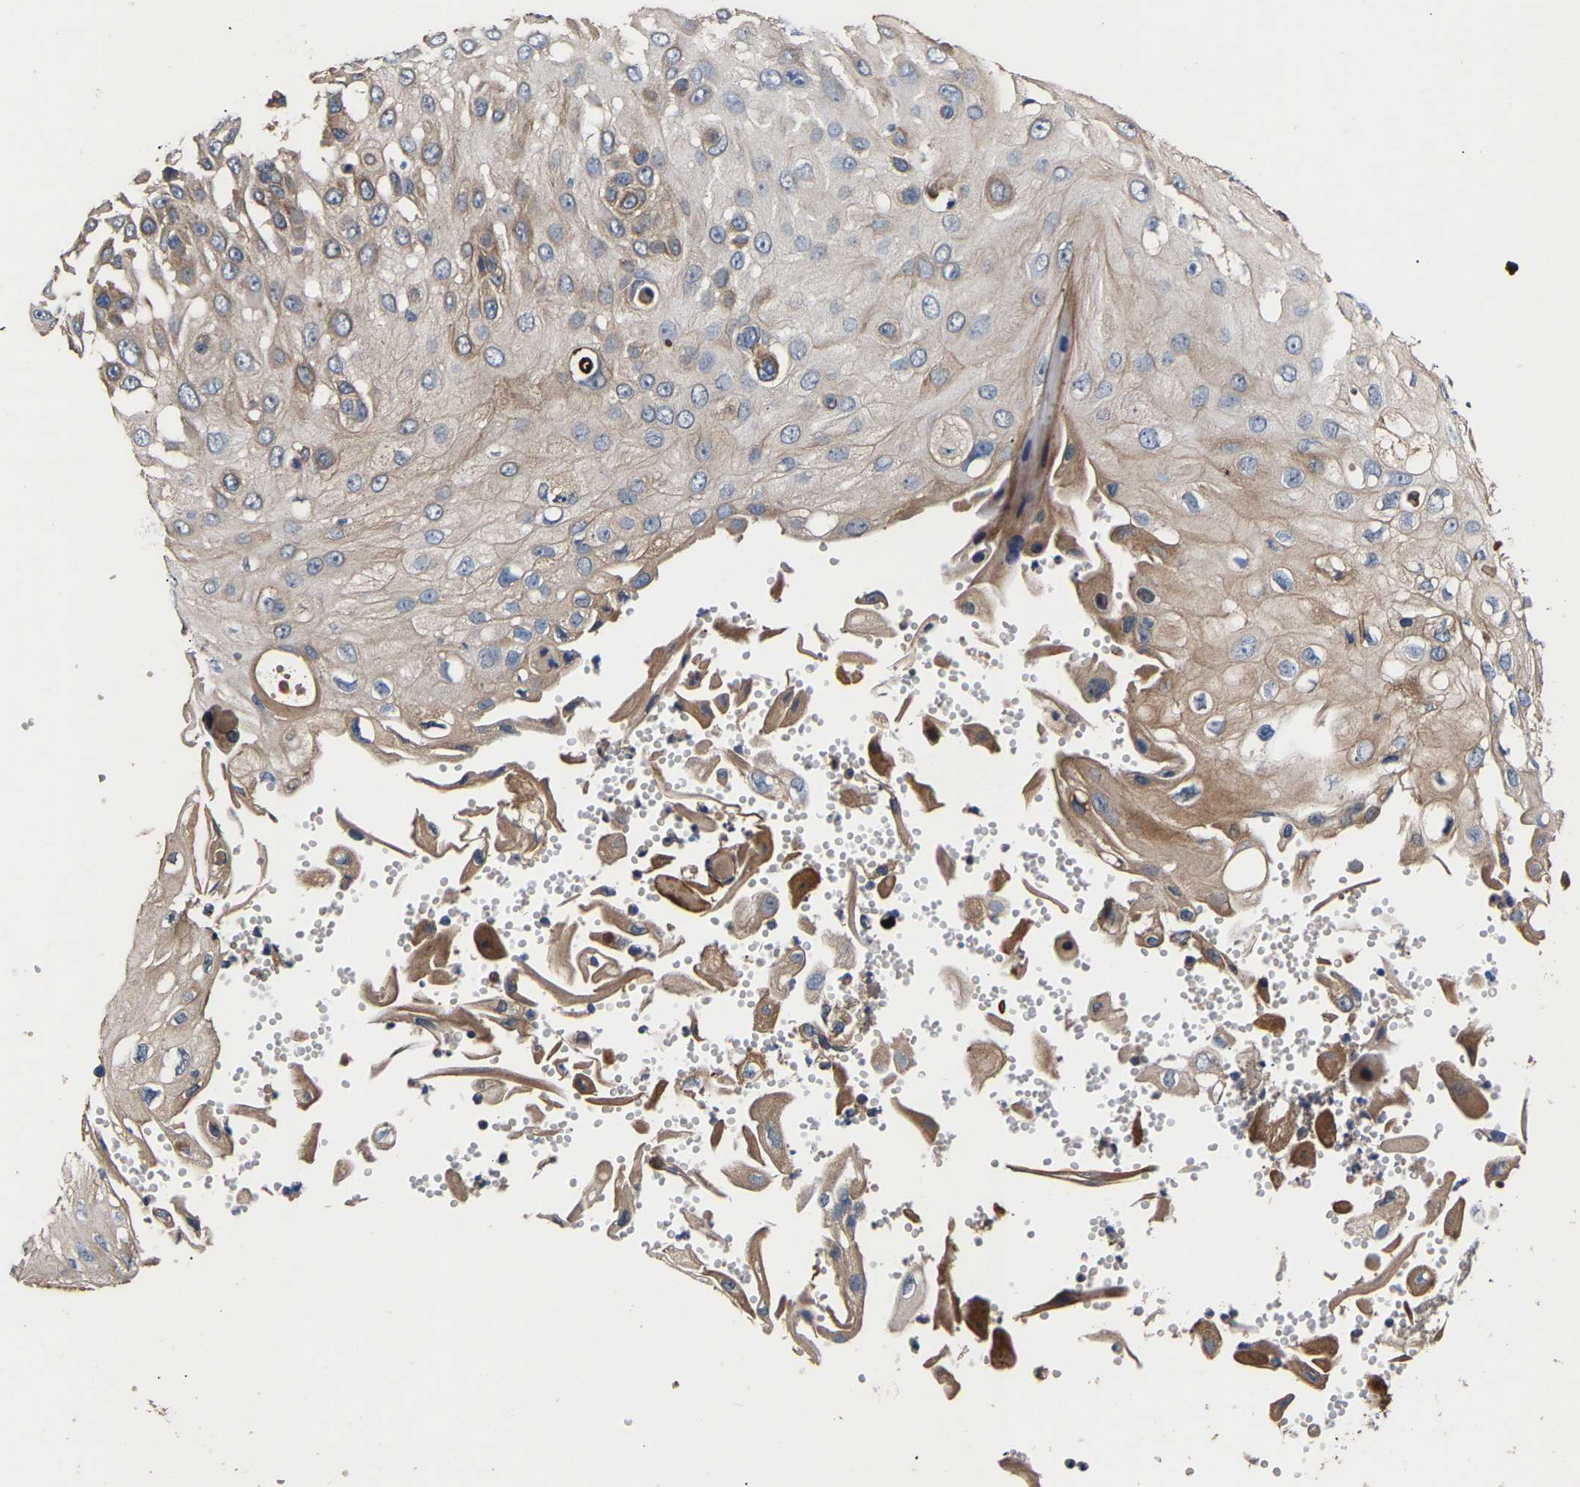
{"staining": {"intensity": "weak", "quantity": "25%-75%", "location": "cytoplasmic/membranous"}, "tissue": "skin cancer", "cell_type": "Tumor cells", "image_type": "cancer", "snomed": [{"axis": "morphology", "description": "Squamous cell carcinoma, NOS"}, {"axis": "topography", "description": "Skin"}], "caption": "Skin cancer stained with DAB immunohistochemistry (IHC) shows low levels of weak cytoplasmic/membranous staining in about 25%-75% of tumor cells.", "gene": "KASH5", "patient": {"sex": "female", "age": 44}}